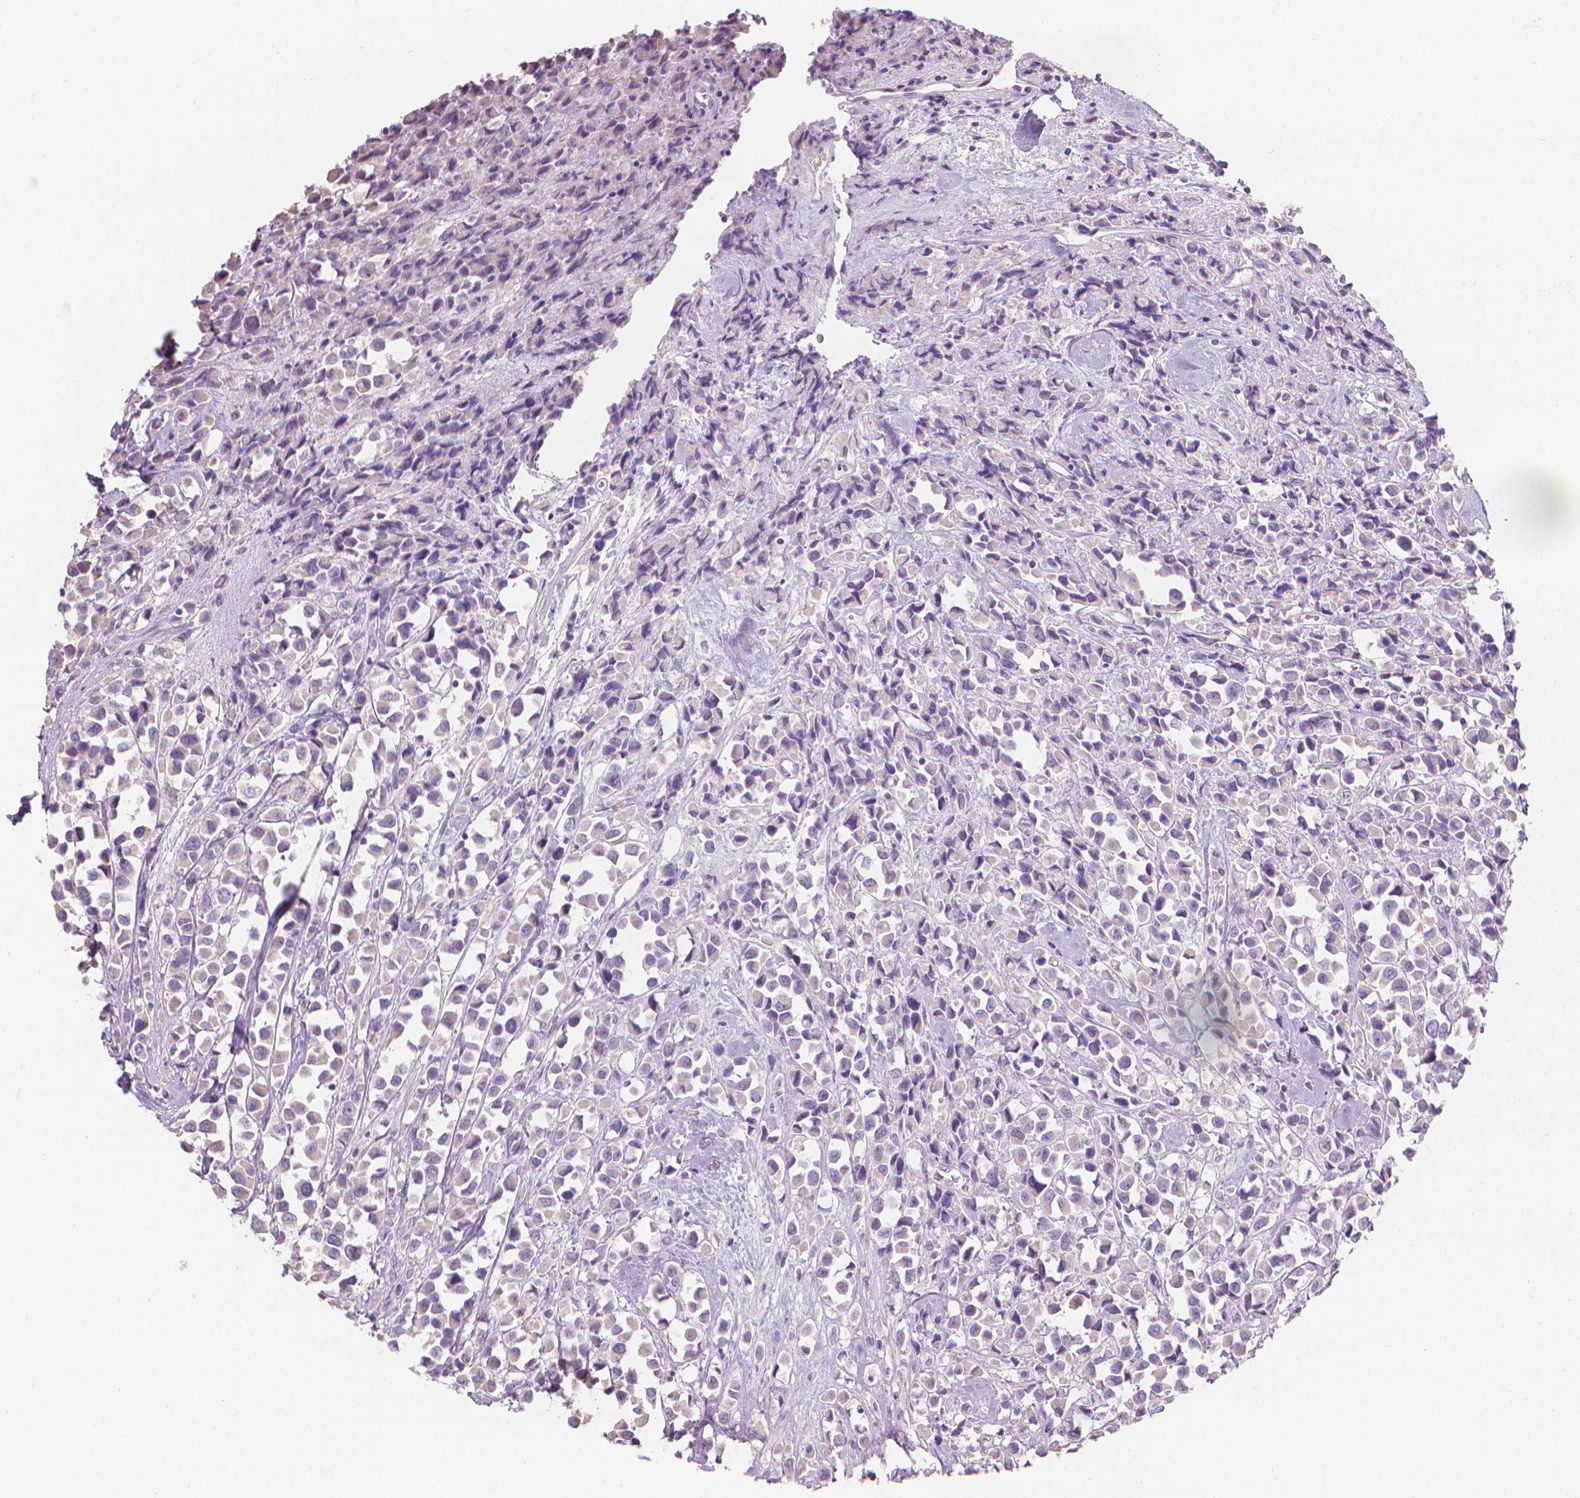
{"staining": {"intensity": "negative", "quantity": "none", "location": "none"}, "tissue": "breast cancer", "cell_type": "Tumor cells", "image_type": "cancer", "snomed": [{"axis": "morphology", "description": "Duct carcinoma"}, {"axis": "topography", "description": "Breast"}], "caption": "Immunohistochemistry (IHC) micrograph of neoplastic tissue: breast cancer stained with DAB (3,3'-diaminobenzidine) shows no significant protein expression in tumor cells.", "gene": "CABCOCO1", "patient": {"sex": "female", "age": 61}}